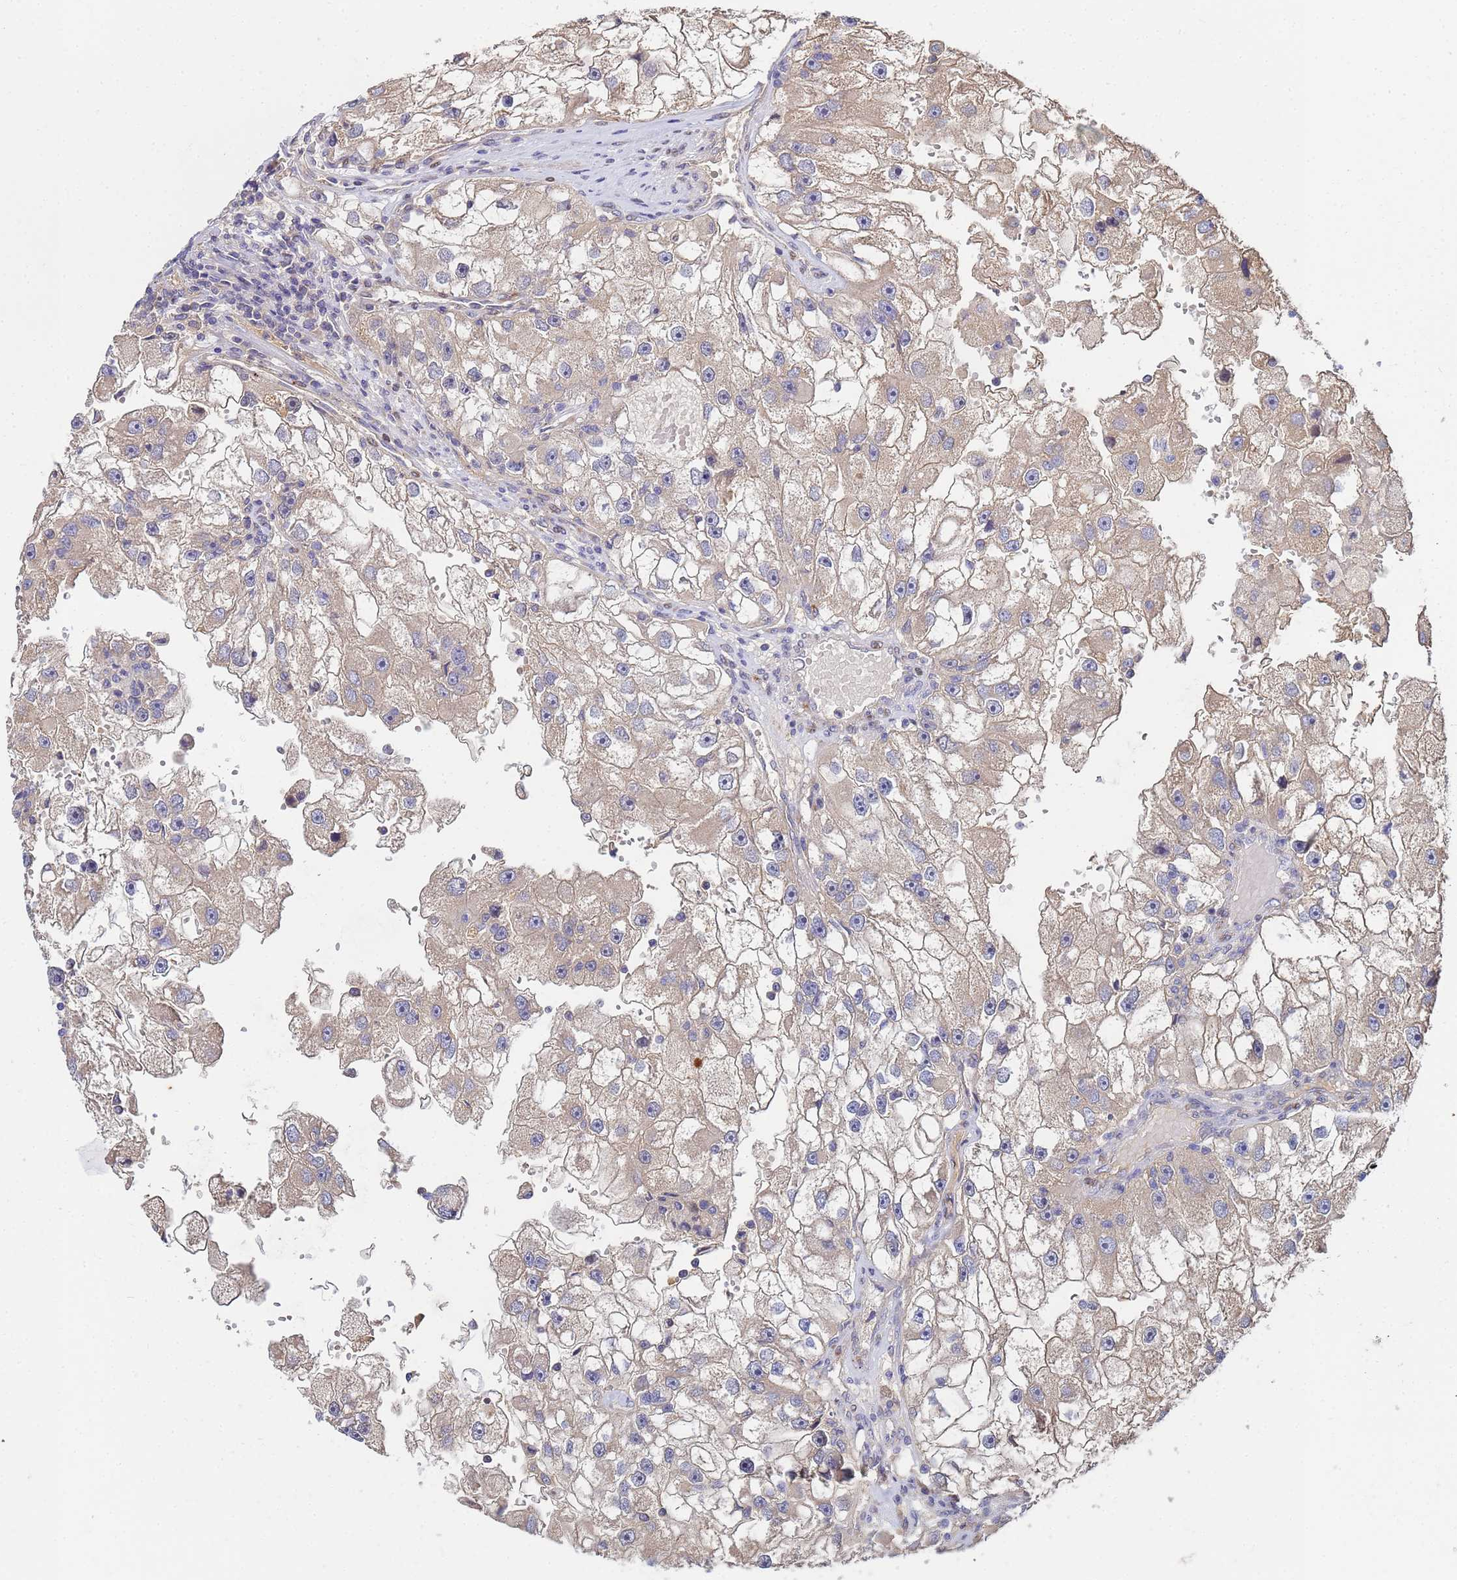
{"staining": {"intensity": "weak", "quantity": "25%-75%", "location": "cytoplasmic/membranous"}, "tissue": "renal cancer", "cell_type": "Tumor cells", "image_type": "cancer", "snomed": [{"axis": "morphology", "description": "Adenocarcinoma, NOS"}, {"axis": "topography", "description": "Kidney"}], "caption": "Renal adenocarcinoma stained with a brown dye demonstrates weak cytoplasmic/membranous positive expression in approximately 25%-75% of tumor cells.", "gene": "C5orf34", "patient": {"sex": "male", "age": 63}}